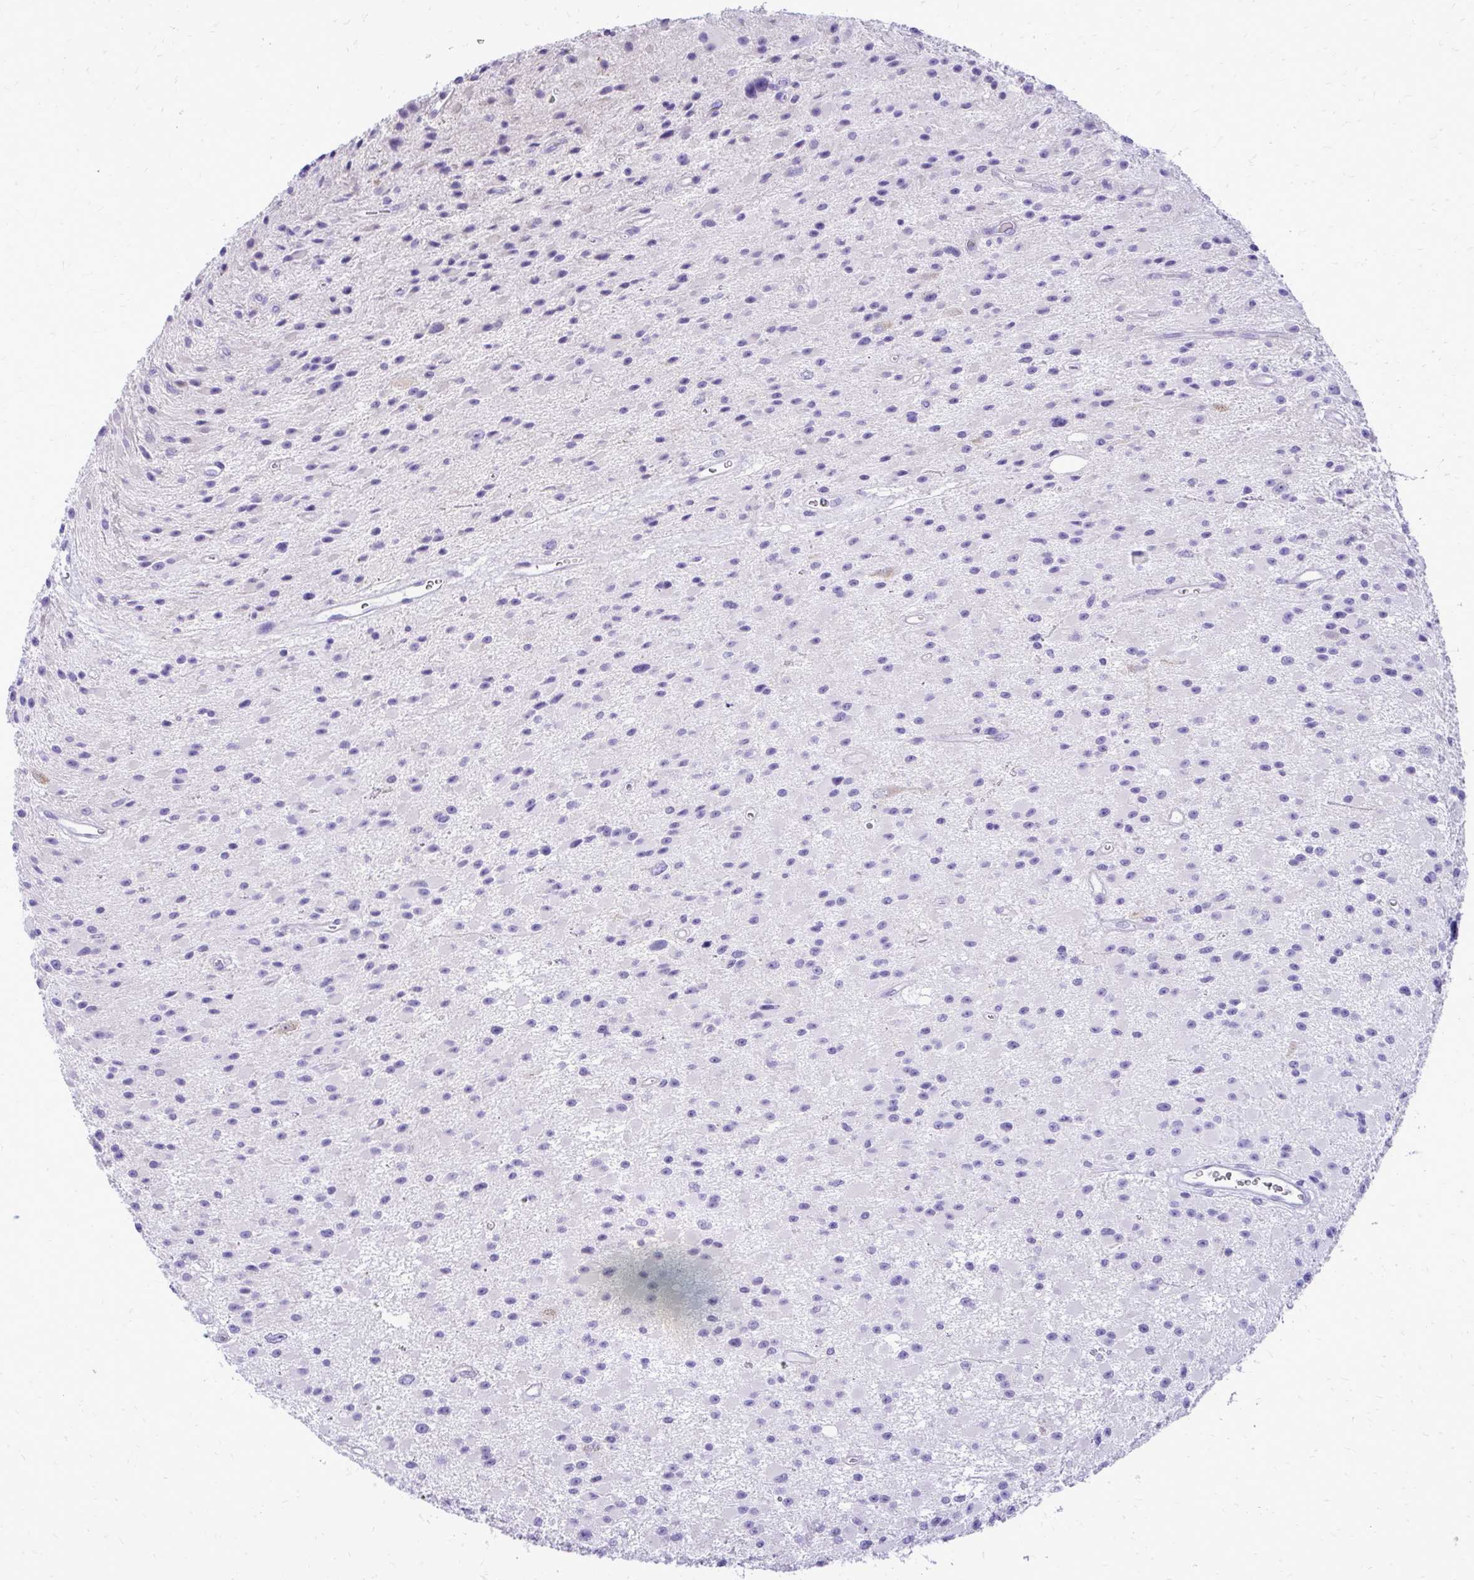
{"staining": {"intensity": "negative", "quantity": "none", "location": "none"}, "tissue": "glioma", "cell_type": "Tumor cells", "image_type": "cancer", "snomed": [{"axis": "morphology", "description": "Glioma, malignant, High grade"}, {"axis": "topography", "description": "Brain"}], "caption": "High magnification brightfield microscopy of malignant glioma (high-grade) stained with DAB (brown) and counterstained with hematoxylin (blue): tumor cells show no significant expression.", "gene": "PELI3", "patient": {"sex": "male", "age": 29}}